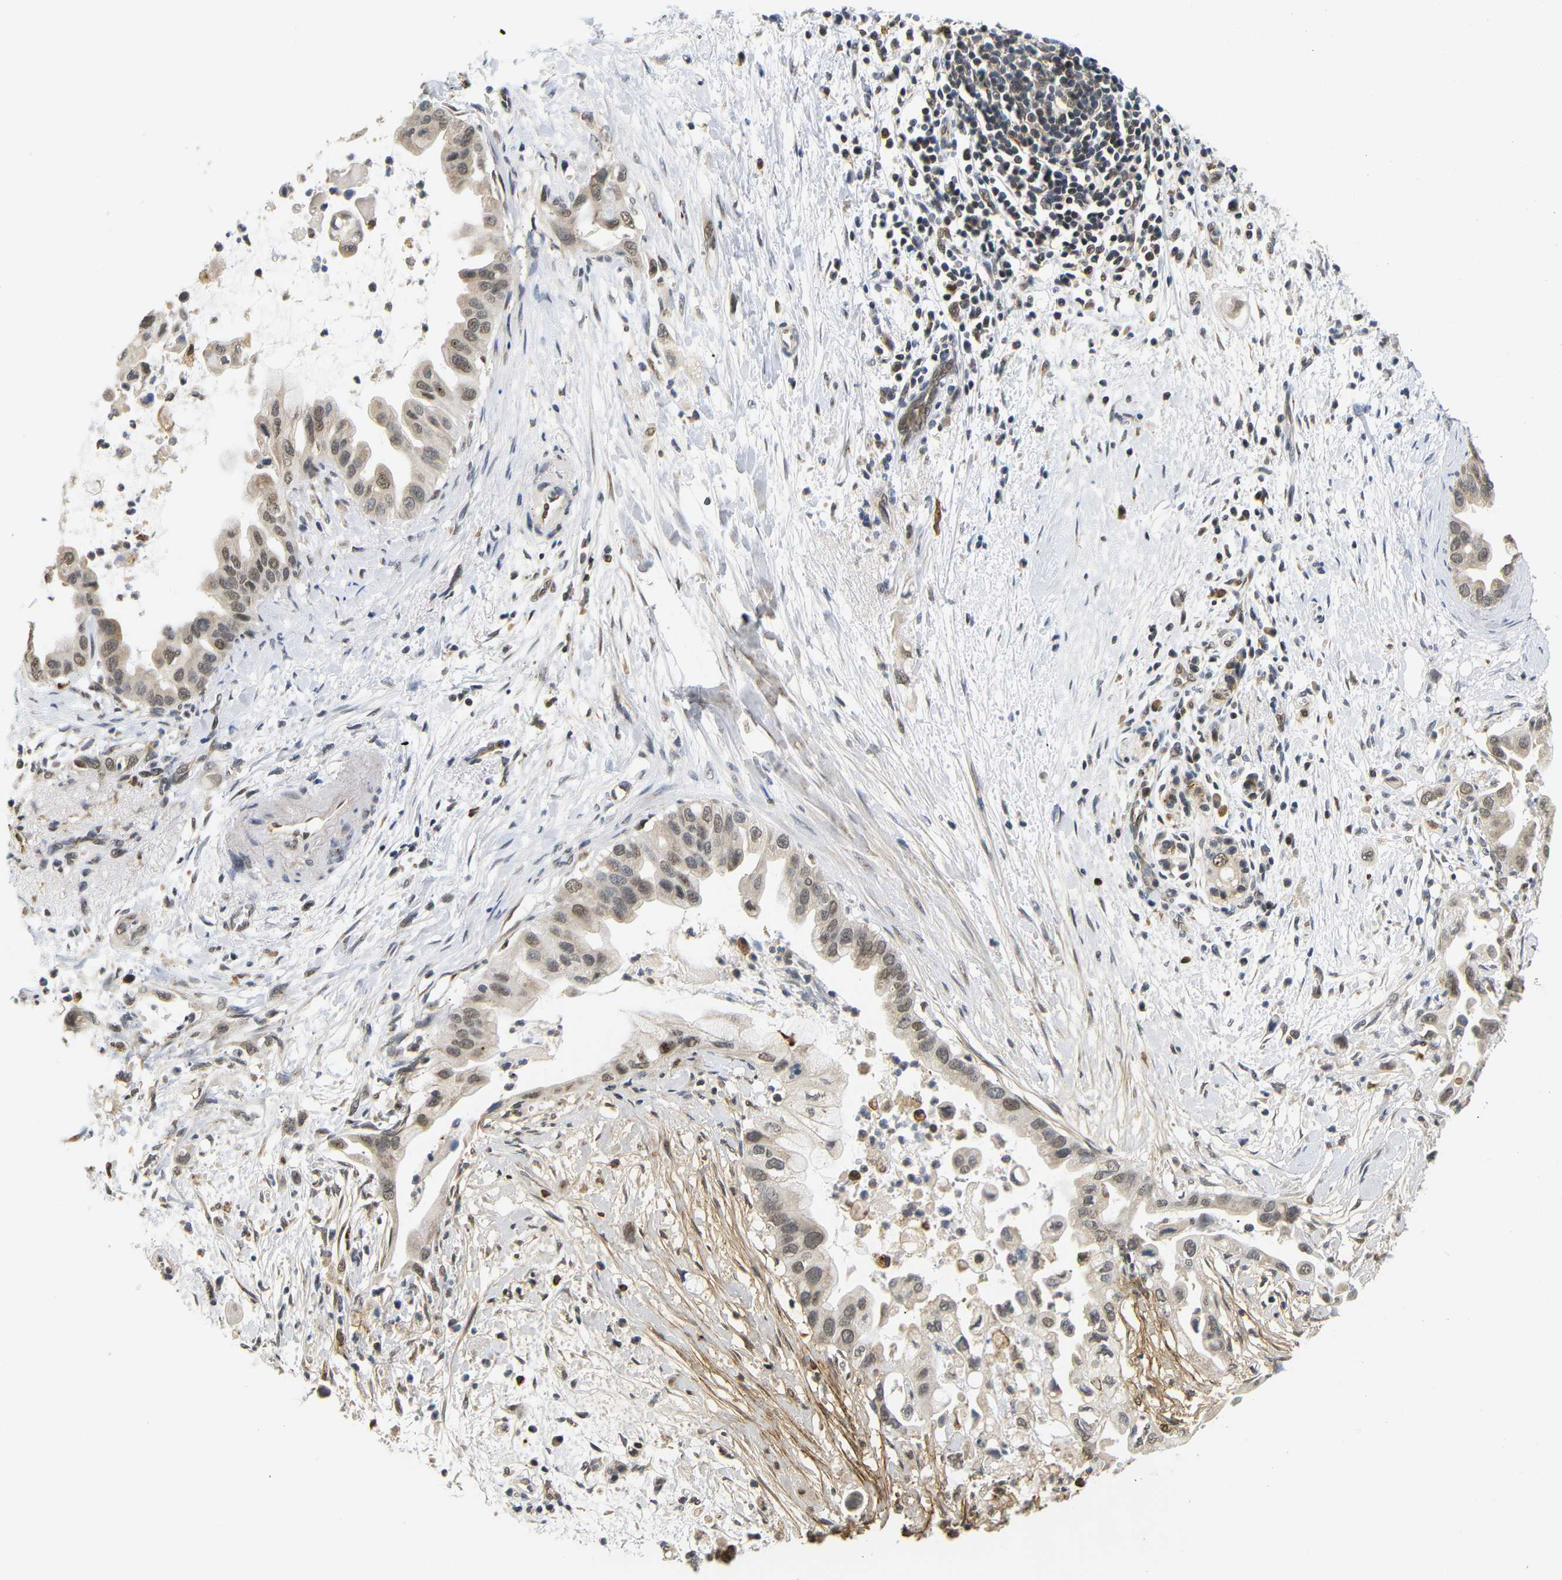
{"staining": {"intensity": "moderate", "quantity": ">75%", "location": "cytoplasmic/membranous,nuclear"}, "tissue": "pancreatic cancer", "cell_type": "Tumor cells", "image_type": "cancer", "snomed": [{"axis": "morphology", "description": "Adenocarcinoma, NOS"}, {"axis": "topography", "description": "Pancreas"}], "caption": "This photomicrograph reveals adenocarcinoma (pancreatic) stained with immunohistochemistry to label a protein in brown. The cytoplasmic/membranous and nuclear of tumor cells show moderate positivity for the protein. Nuclei are counter-stained blue.", "gene": "GJA5", "patient": {"sex": "male", "age": 55}}